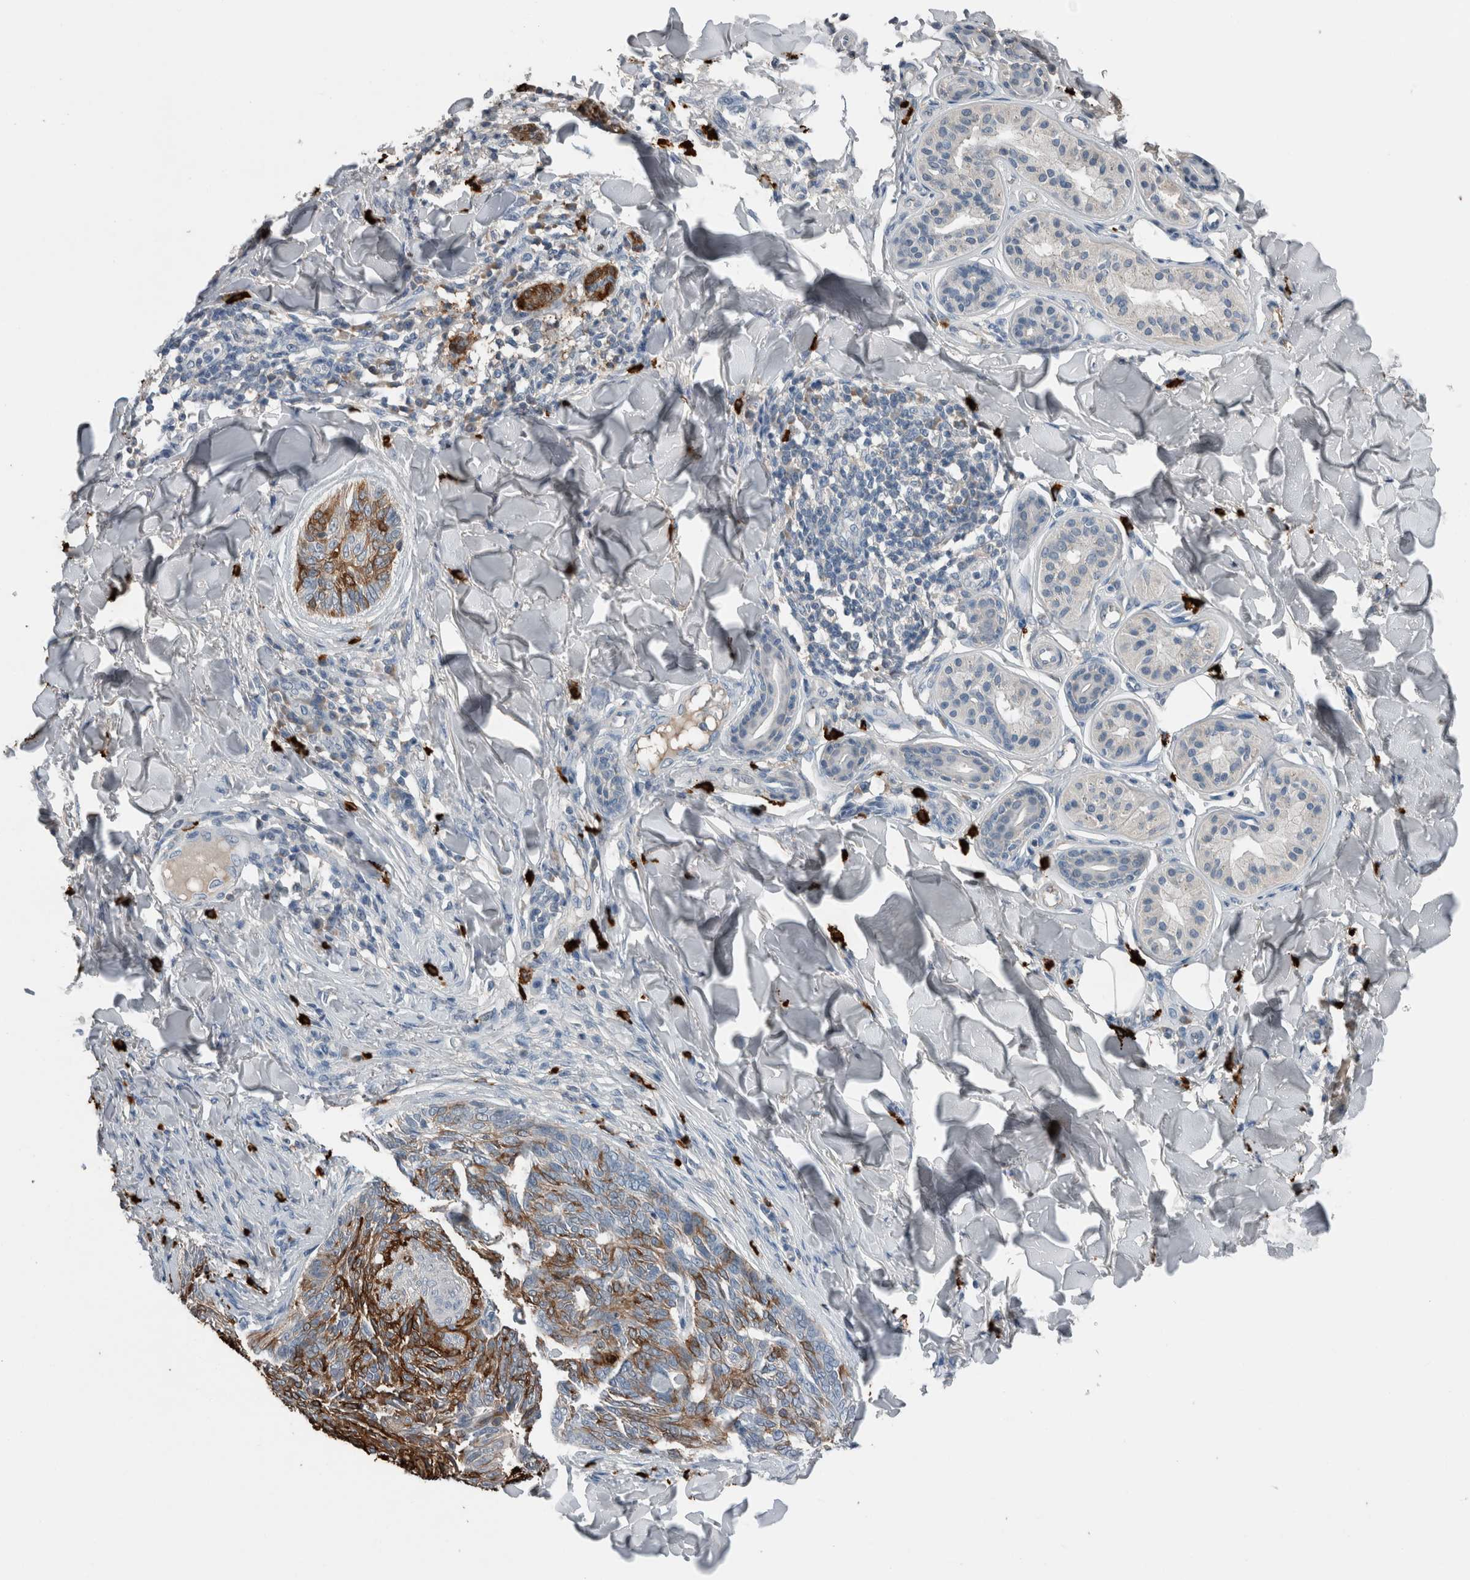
{"staining": {"intensity": "strong", "quantity": ">75%", "location": "cytoplasmic/membranous"}, "tissue": "skin cancer", "cell_type": "Tumor cells", "image_type": "cancer", "snomed": [{"axis": "morphology", "description": "Basal cell carcinoma"}, {"axis": "topography", "description": "Skin"}], "caption": "Immunohistochemical staining of human skin basal cell carcinoma reveals strong cytoplasmic/membranous protein staining in approximately >75% of tumor cells.", "gene": "CRNN", "patient": {"sex": "male", "age": 43}}